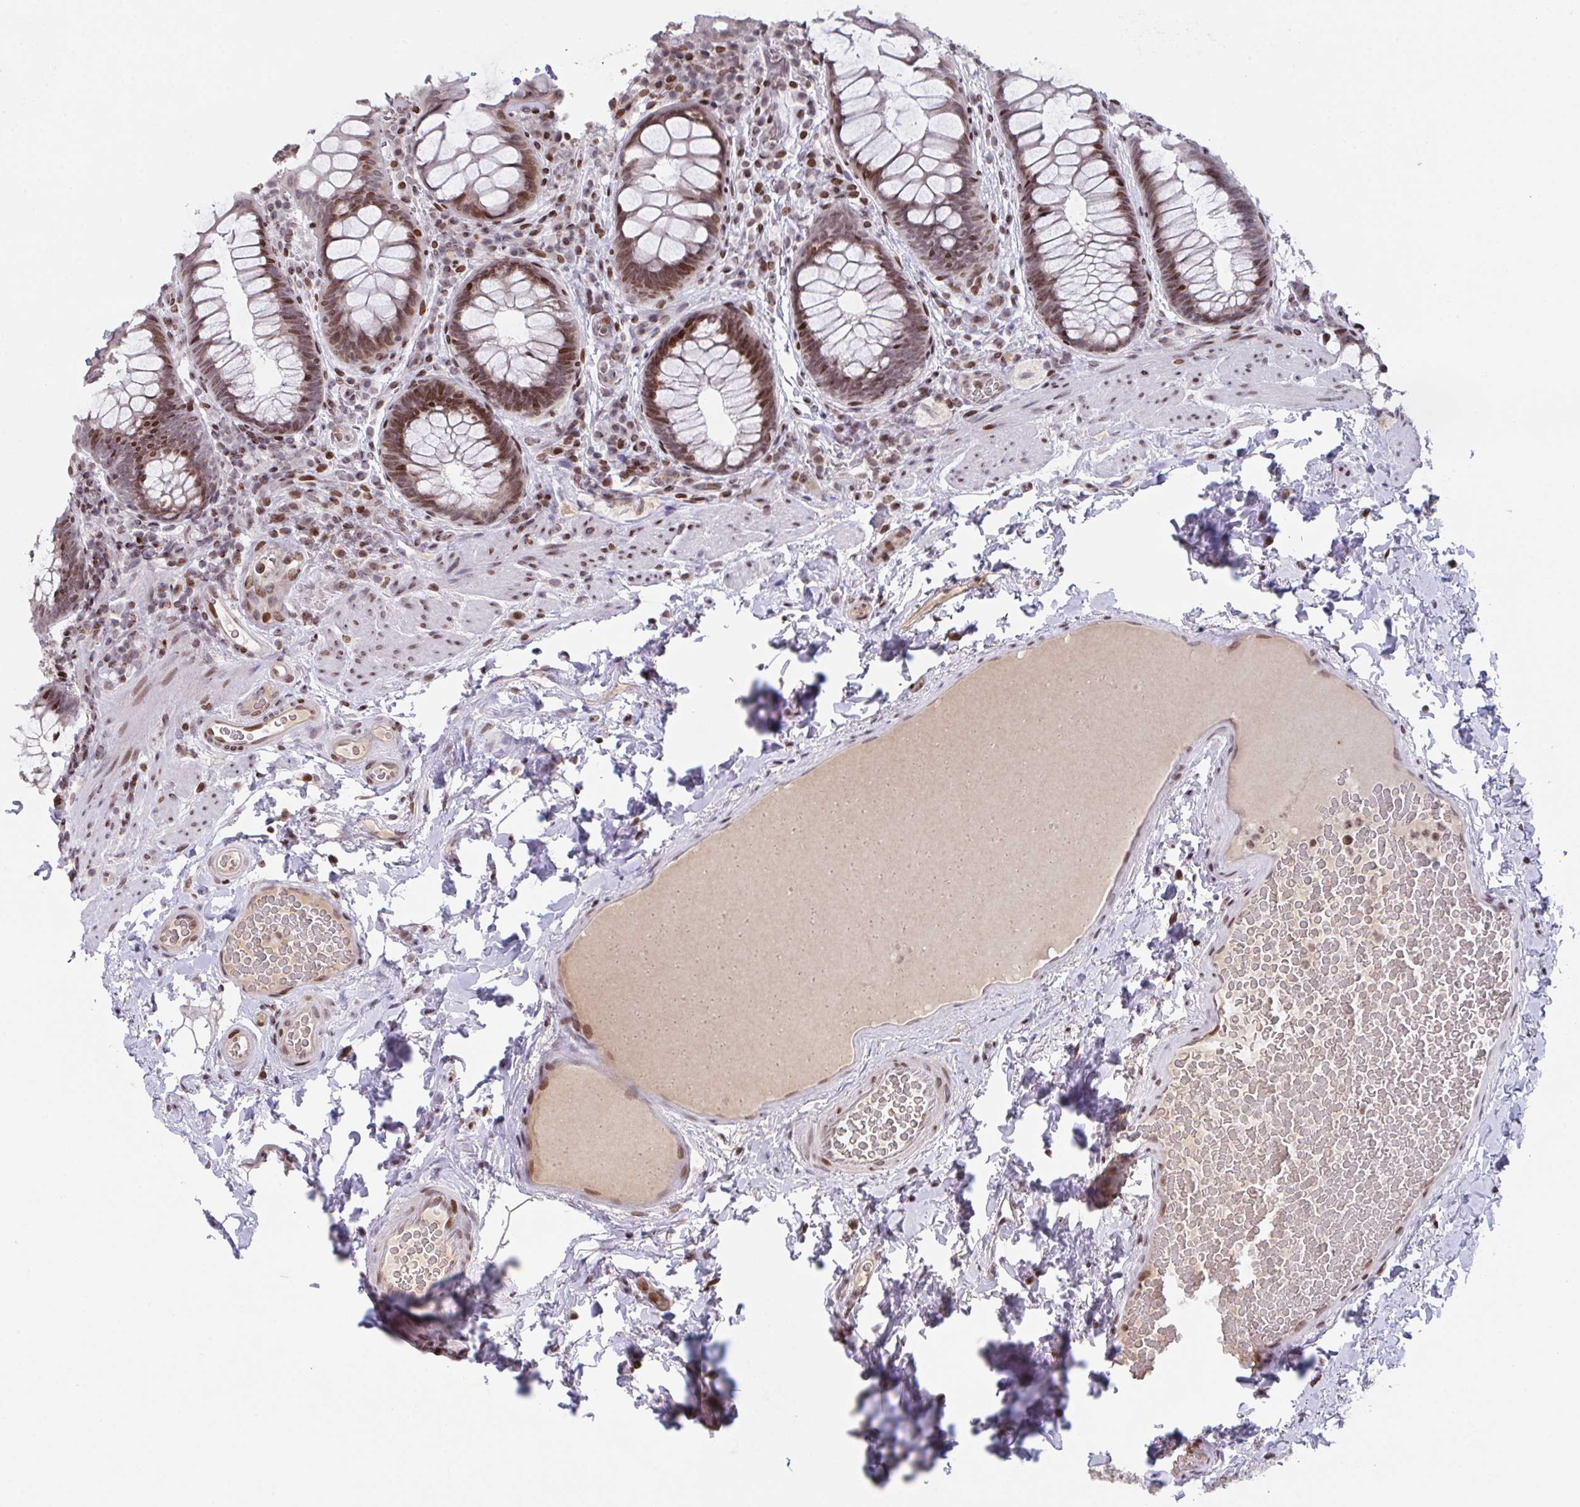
{"staining": {"intensity": "moderate", "quantity": ">75%", "location": "nuclear"}, "tissue": "rectum", "cell_type": "Glandular cells", "image_type": "normal", "snomed": [{"axis": "morphology", "description": "Normal tissue, NOS"}, {"axis": "topography", "description": "Rectum"}], "caption": "Moderate nuclear protein expression is seen in about >75% of glandular cells in rectum.", "gene": "PCDHB8", "patient": {"sex": "female", "age": 69}}